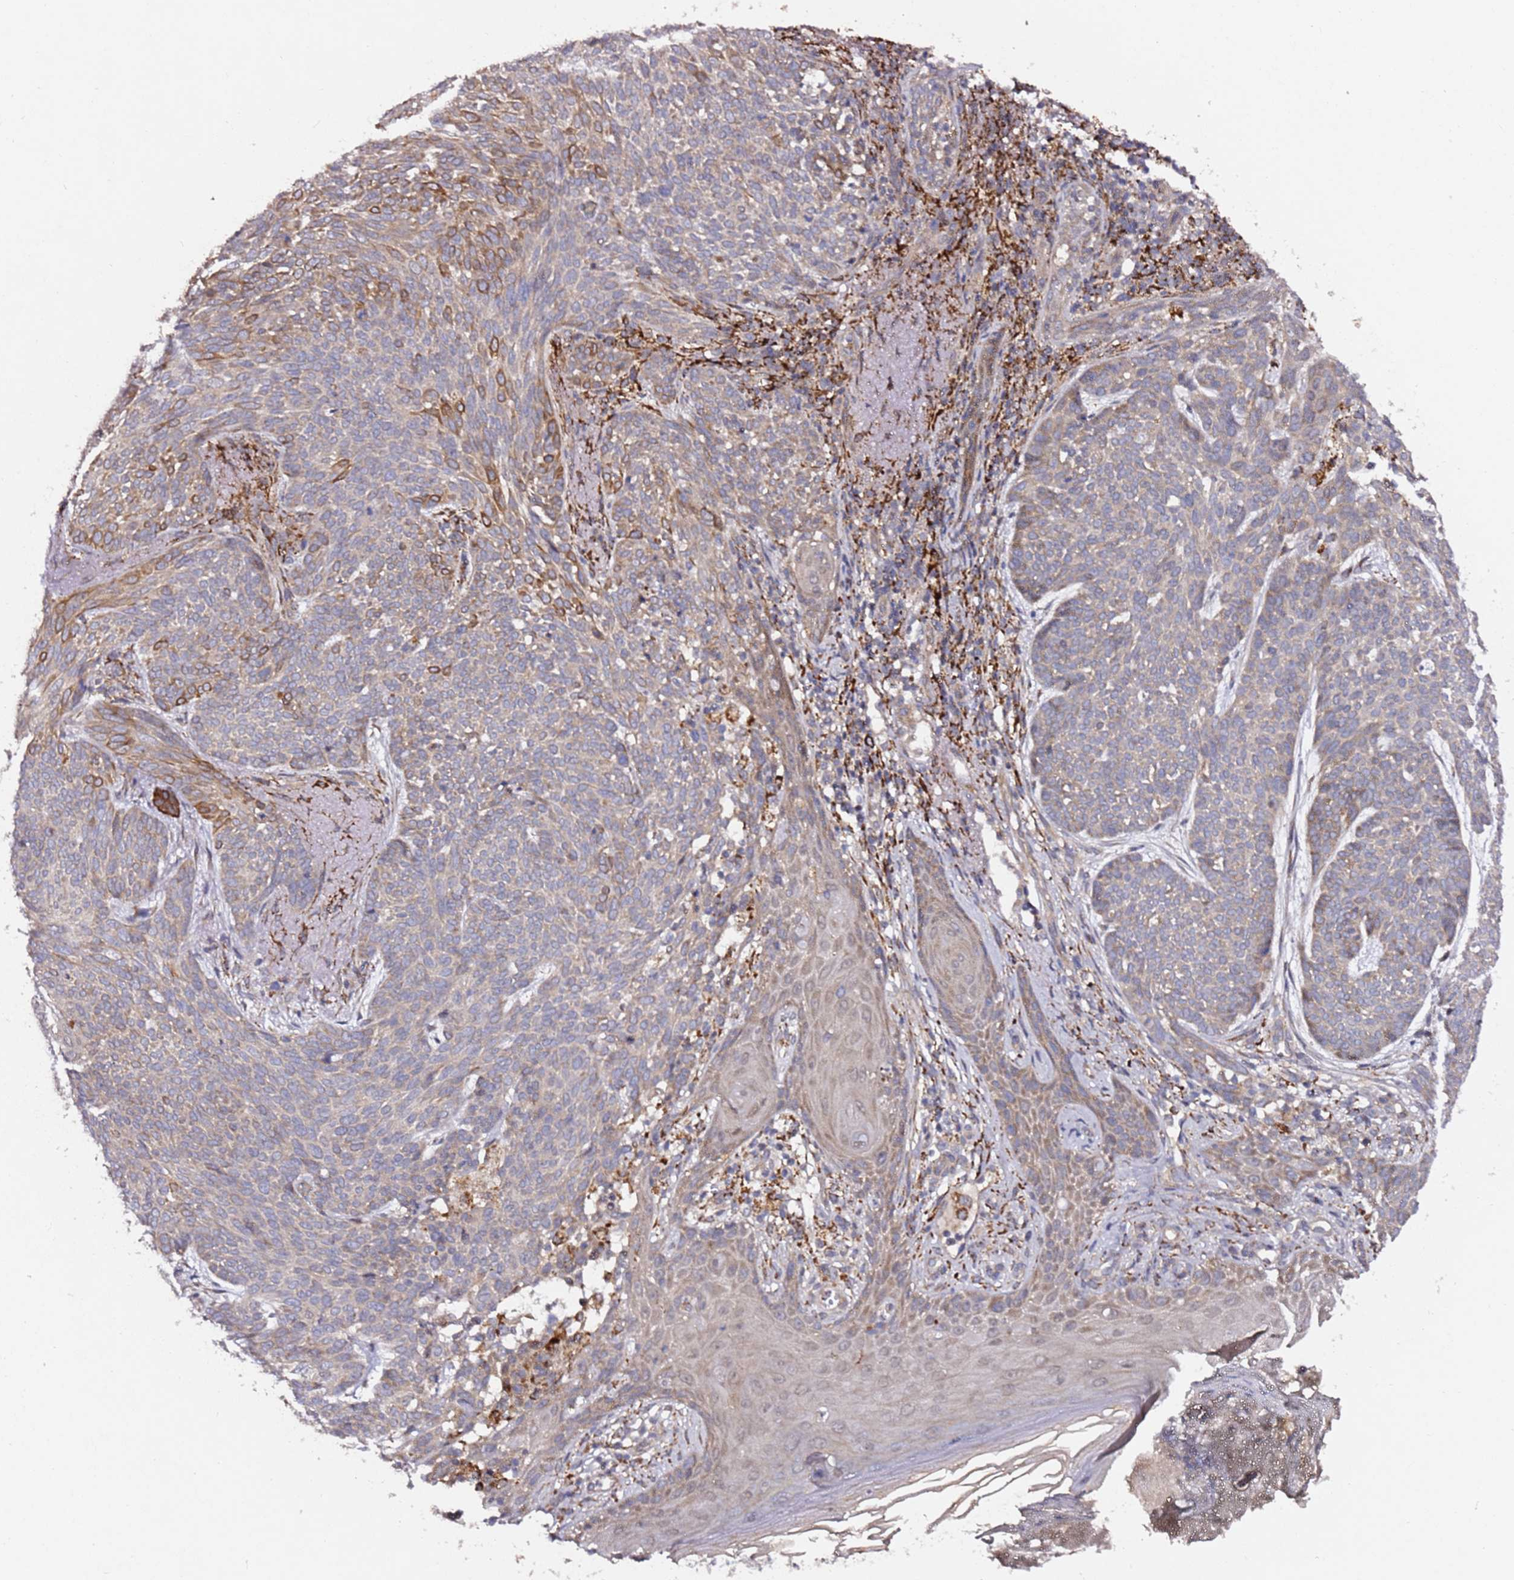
{"staining": {"intensity": "moderate", "quantity": "<25%", "location": "cytoplasmic/membranous"}, "tissue": "skin cancer", "cell_type": "Tumor cells", "image_type": "cancer", "snomed": [{"axis": "morphology", "description": "Basal cell carcinoma"}, {"axis": "topography", "description": "Skin"}], "caption": "High-magnification brightfield microscopy of skin basal cell carcinoma stained with DAB (brown) and counterstained with hematoxylin (blue). tumor cells exhibit moderate cytoplasmic/membranous staining is present in approximately<25% of cells.", "gene": "ALG11", "patient": {"sex": "female", "age": 86}}